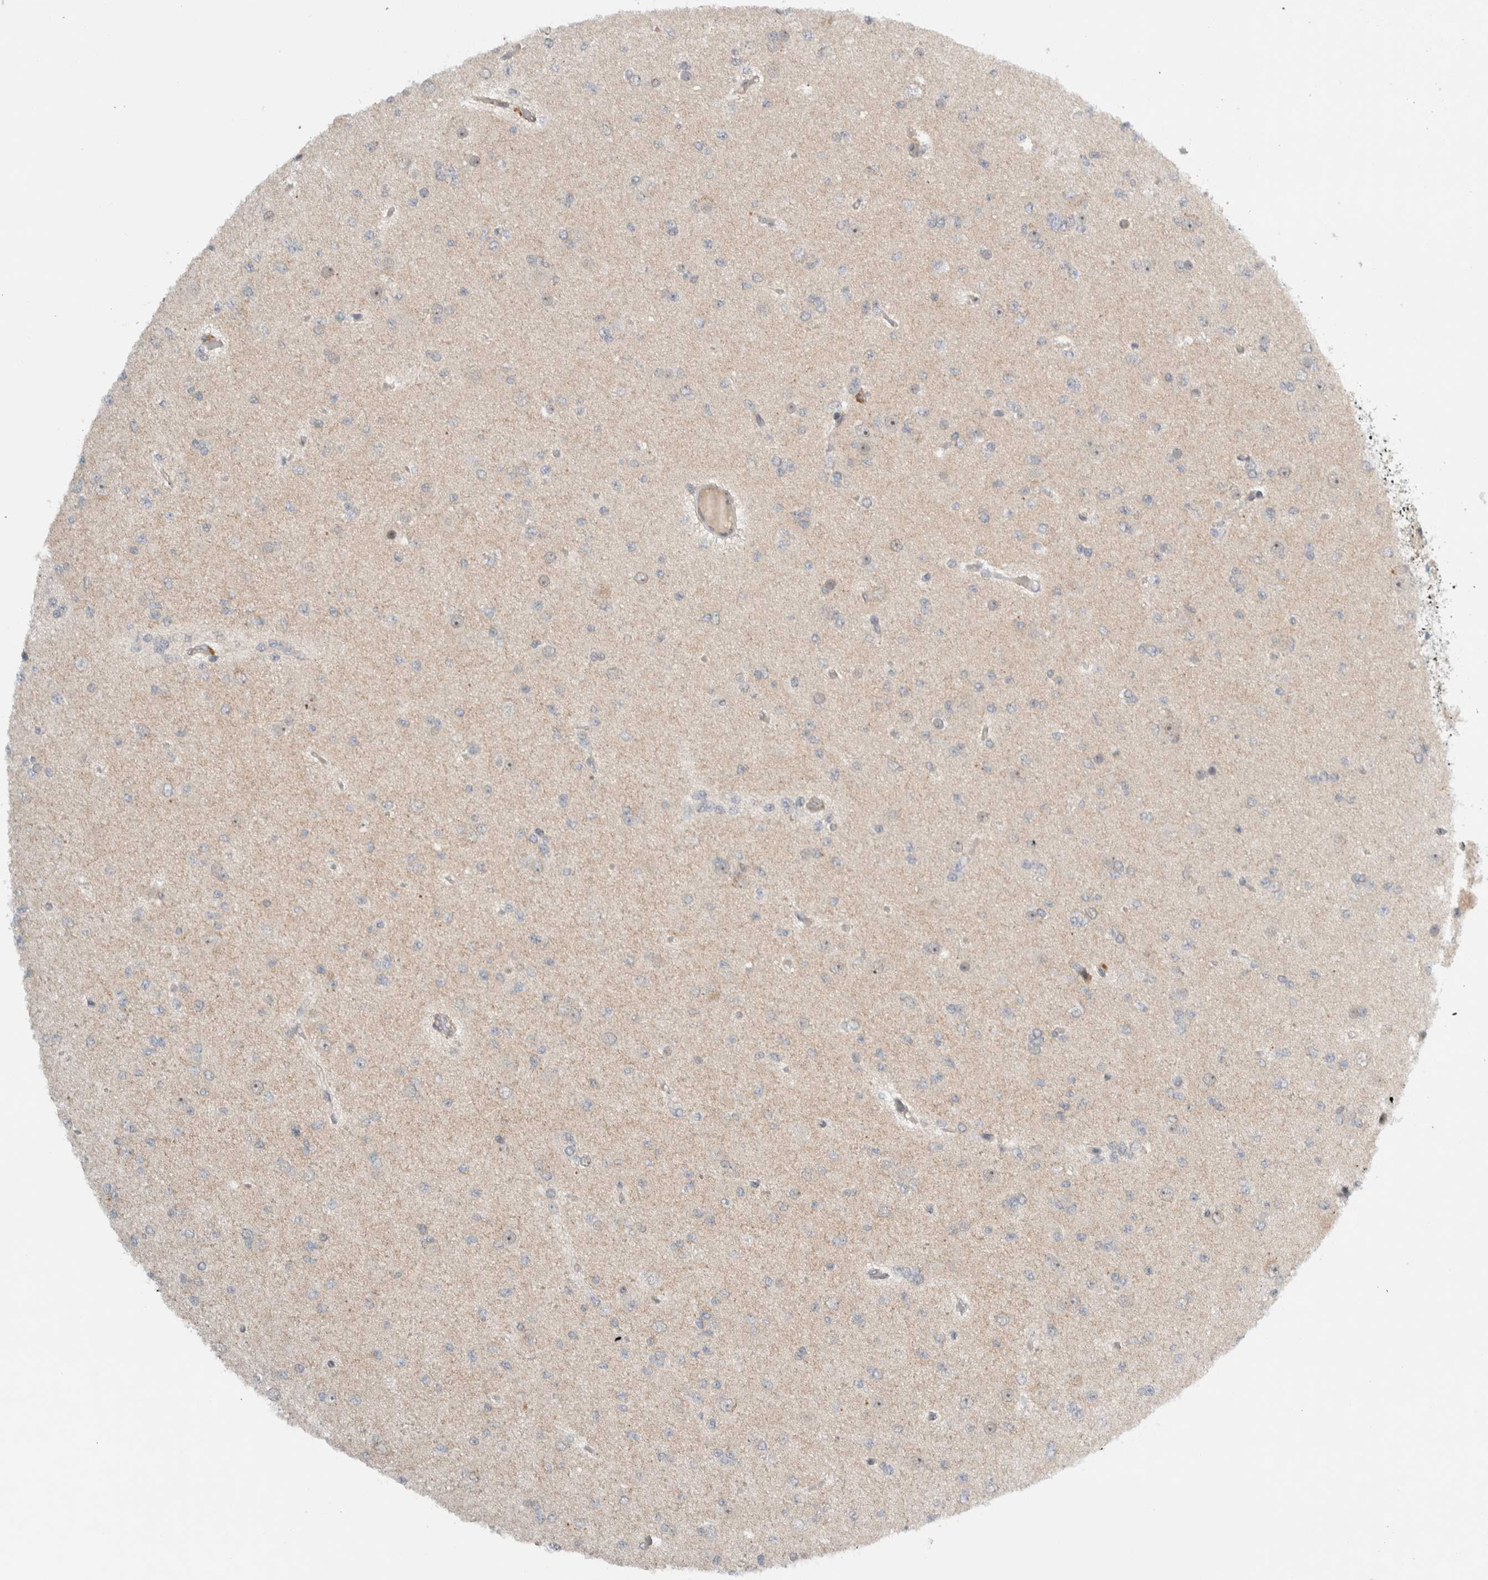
{"staining": {"intensity": "negative", "quantity": "none", "location": "none"}, "tissue": "glioma", "cell_type": "Tumor cells", "image_type": "cancer", "snomed": [{"axis": "morphology", "description": "Glioma, malignant, Low grade"}, {"axis": "topography", "description": "Brain"}], "caption": "The IHC photomicrograph has no significant positivity in tumor cells of glioma tissue.", "gene": "MPRIP", "patient": {"sex": "female", "age": 22}}